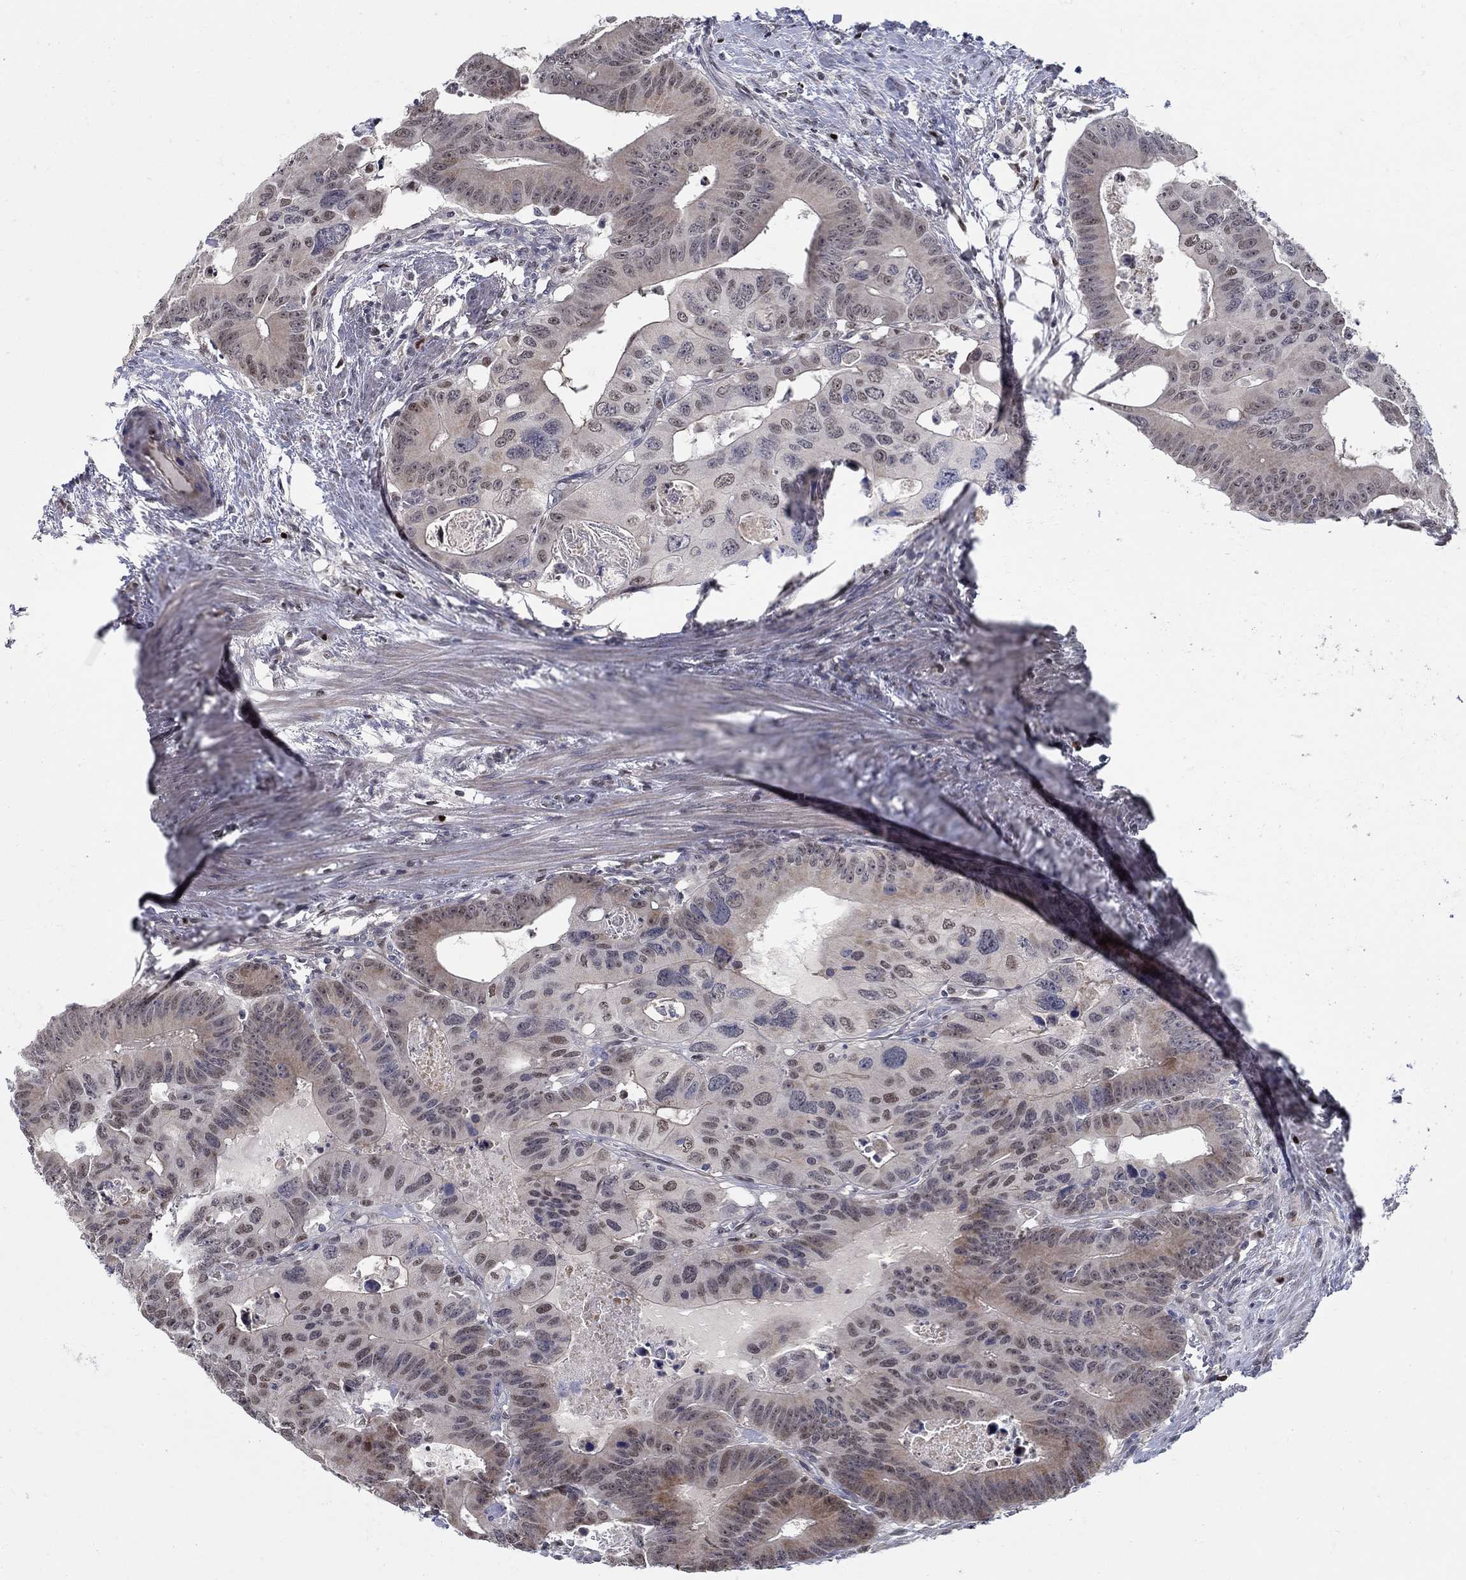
{"staining": {"intensity": "moderate", "quantity": "<25%", "location": "cytoplasmic/membranous,nuclear"}, "tissue": "colorectal cancer", "cell_type": "Tumor cells", "image_type": "cancer", "snomed": [{"axis": "morphology", "description": "Adenocarcinoma, NOS"}, {"axis": "topography", "description": "Rectum"}], "caption": "Protein expression analysis of colorectal adenocarcinoma reveals moderate cytoplasmic/membranous and nuclear expression in approximately <25% of tumor cells.", "gene": "C16orf46", "patient": {"sex": "male", "age": 64}}